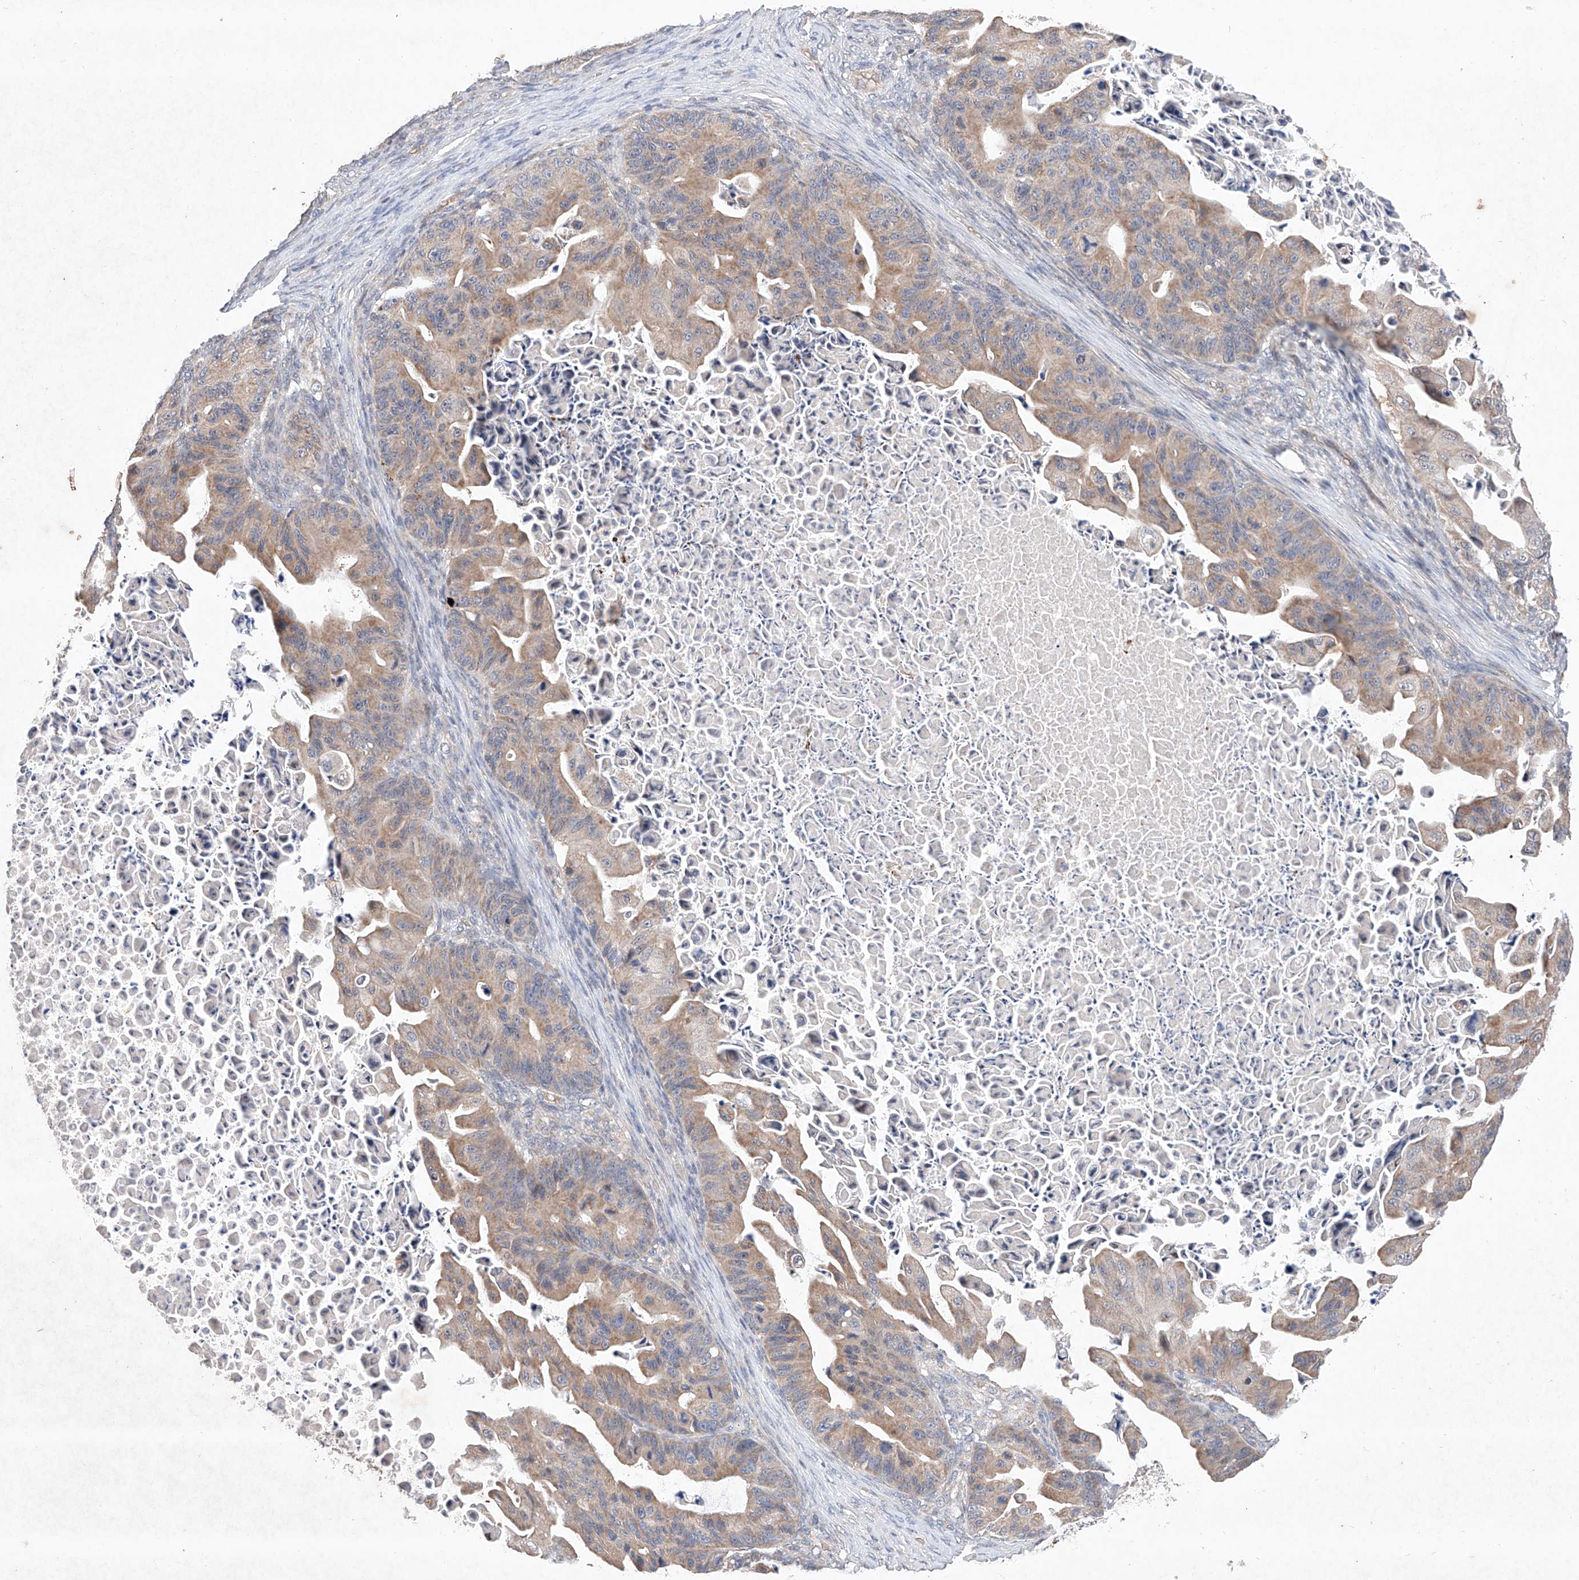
{"staining": {"intensity": "weak", "quantity": ">75%", "location": "cytoplasmic/membranous"}, "tissue": "ovarian cancer", "cell_type": "Tumor cells", "image_type": "cancer", "snomed": [{"axis": "morphology", "description": "Cystadenocarcinoma, mucinous, NOS"}, {"axis": "topography", "description": "Ovary"}], "caption": "Protein analysis of ovarian cancer (mucinous cystadenocarcinoma) tissue displays weak cytoplasmic/membranous expression in approximately >75% of tumor cells. (DAB (3,3'-diaminobenzidine) IHC, brown staining for protein, blue staining for nuclei).", "gene": "FASTK", "patient": {"sex": "female", "age": 37}}